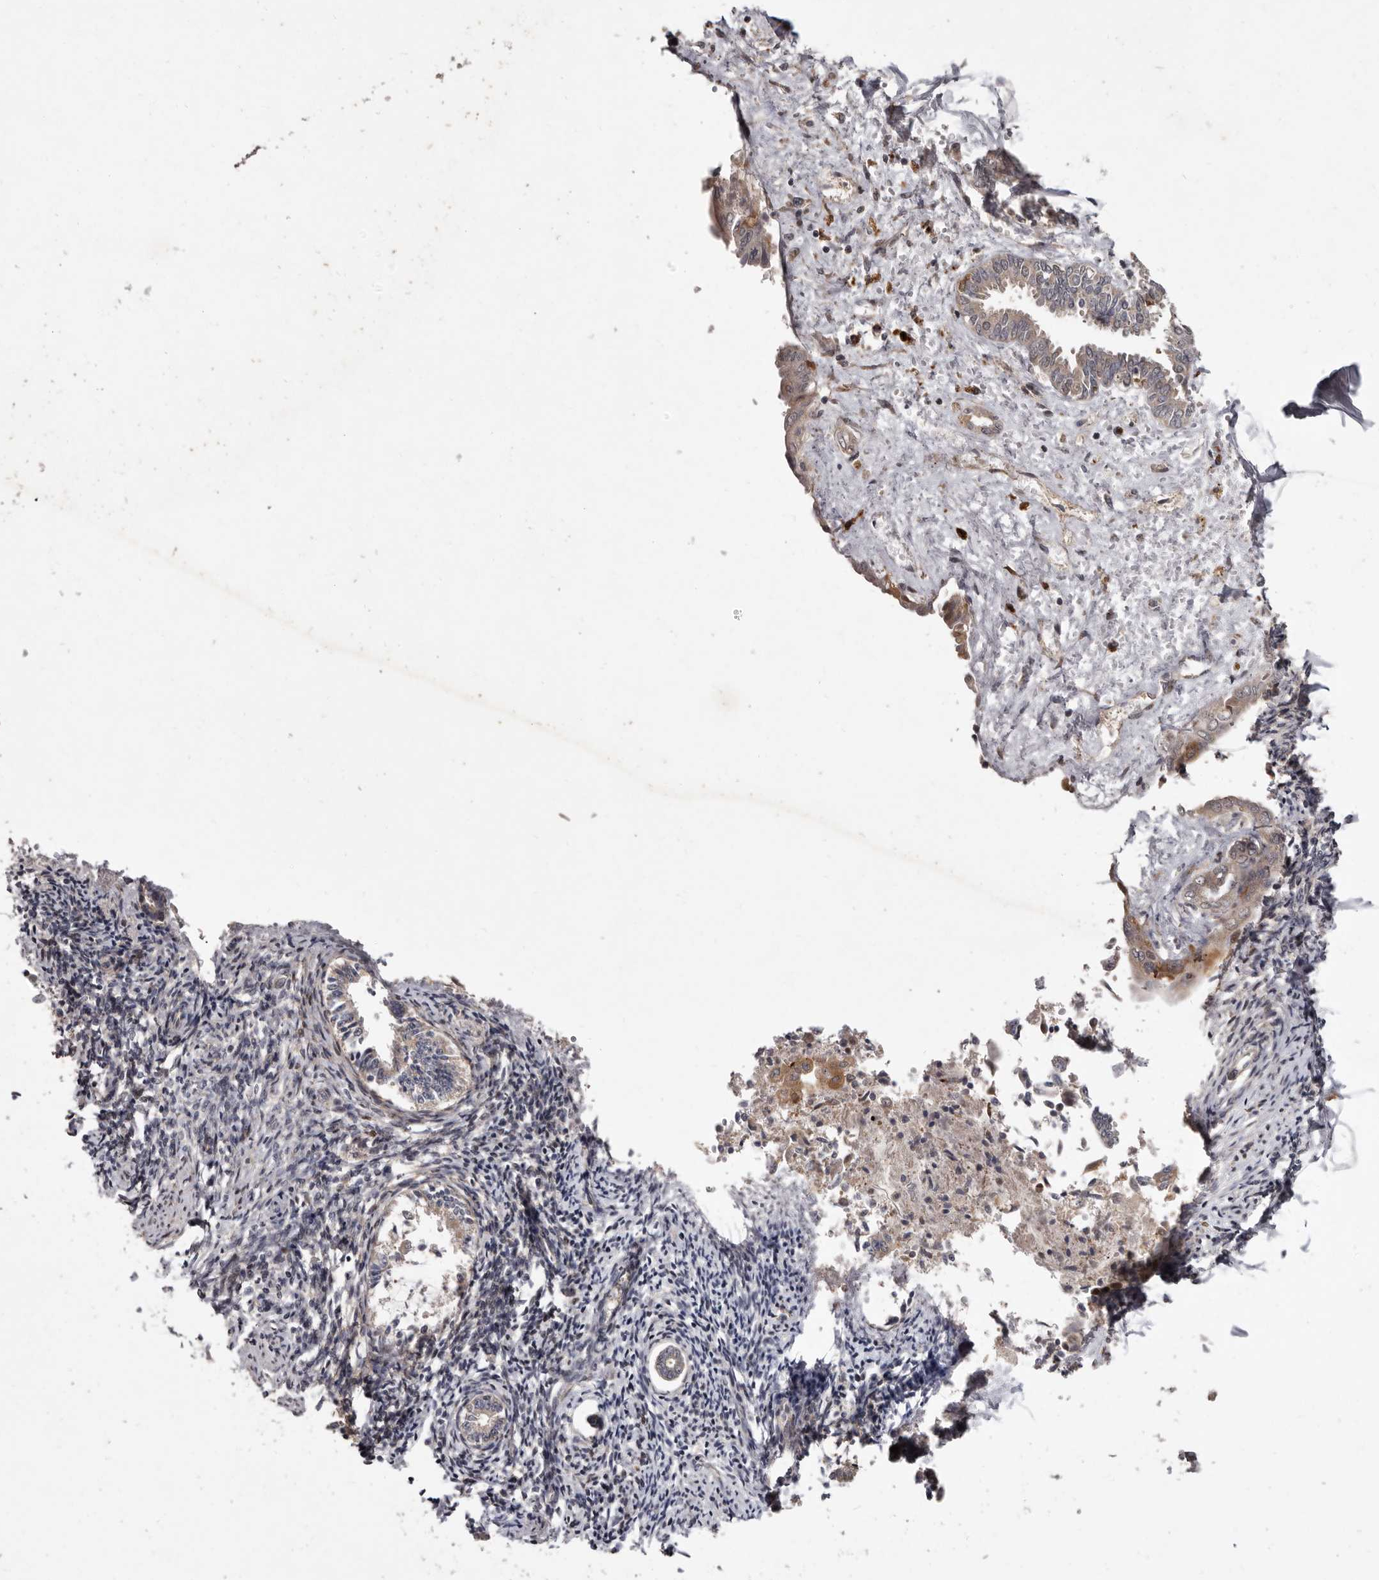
{"staining": {"intensity": "moderate", "quantity": "25%-75%", "location": "cytoplasmic/membranous"}, "tissue": "endometrium", "cell_type": "Cells in endometrial stroma", "image_type": "normal", "snomed": [{"axis": "morphology", "description": "Normal tissue, NOS"}, {"axis": "topography", "description": "Endometrium"}], "caption": "An immunohistochemistry photomicrograph of benign tissue is shown. Protein staining in brown shows moderate cytoplasmic/membranous positivity in endometrium within cells in endometrial stroma. Nuclei are stained in blue.", "gene": "FLAD1", "patient": {"sex": "female", "age": 56}}